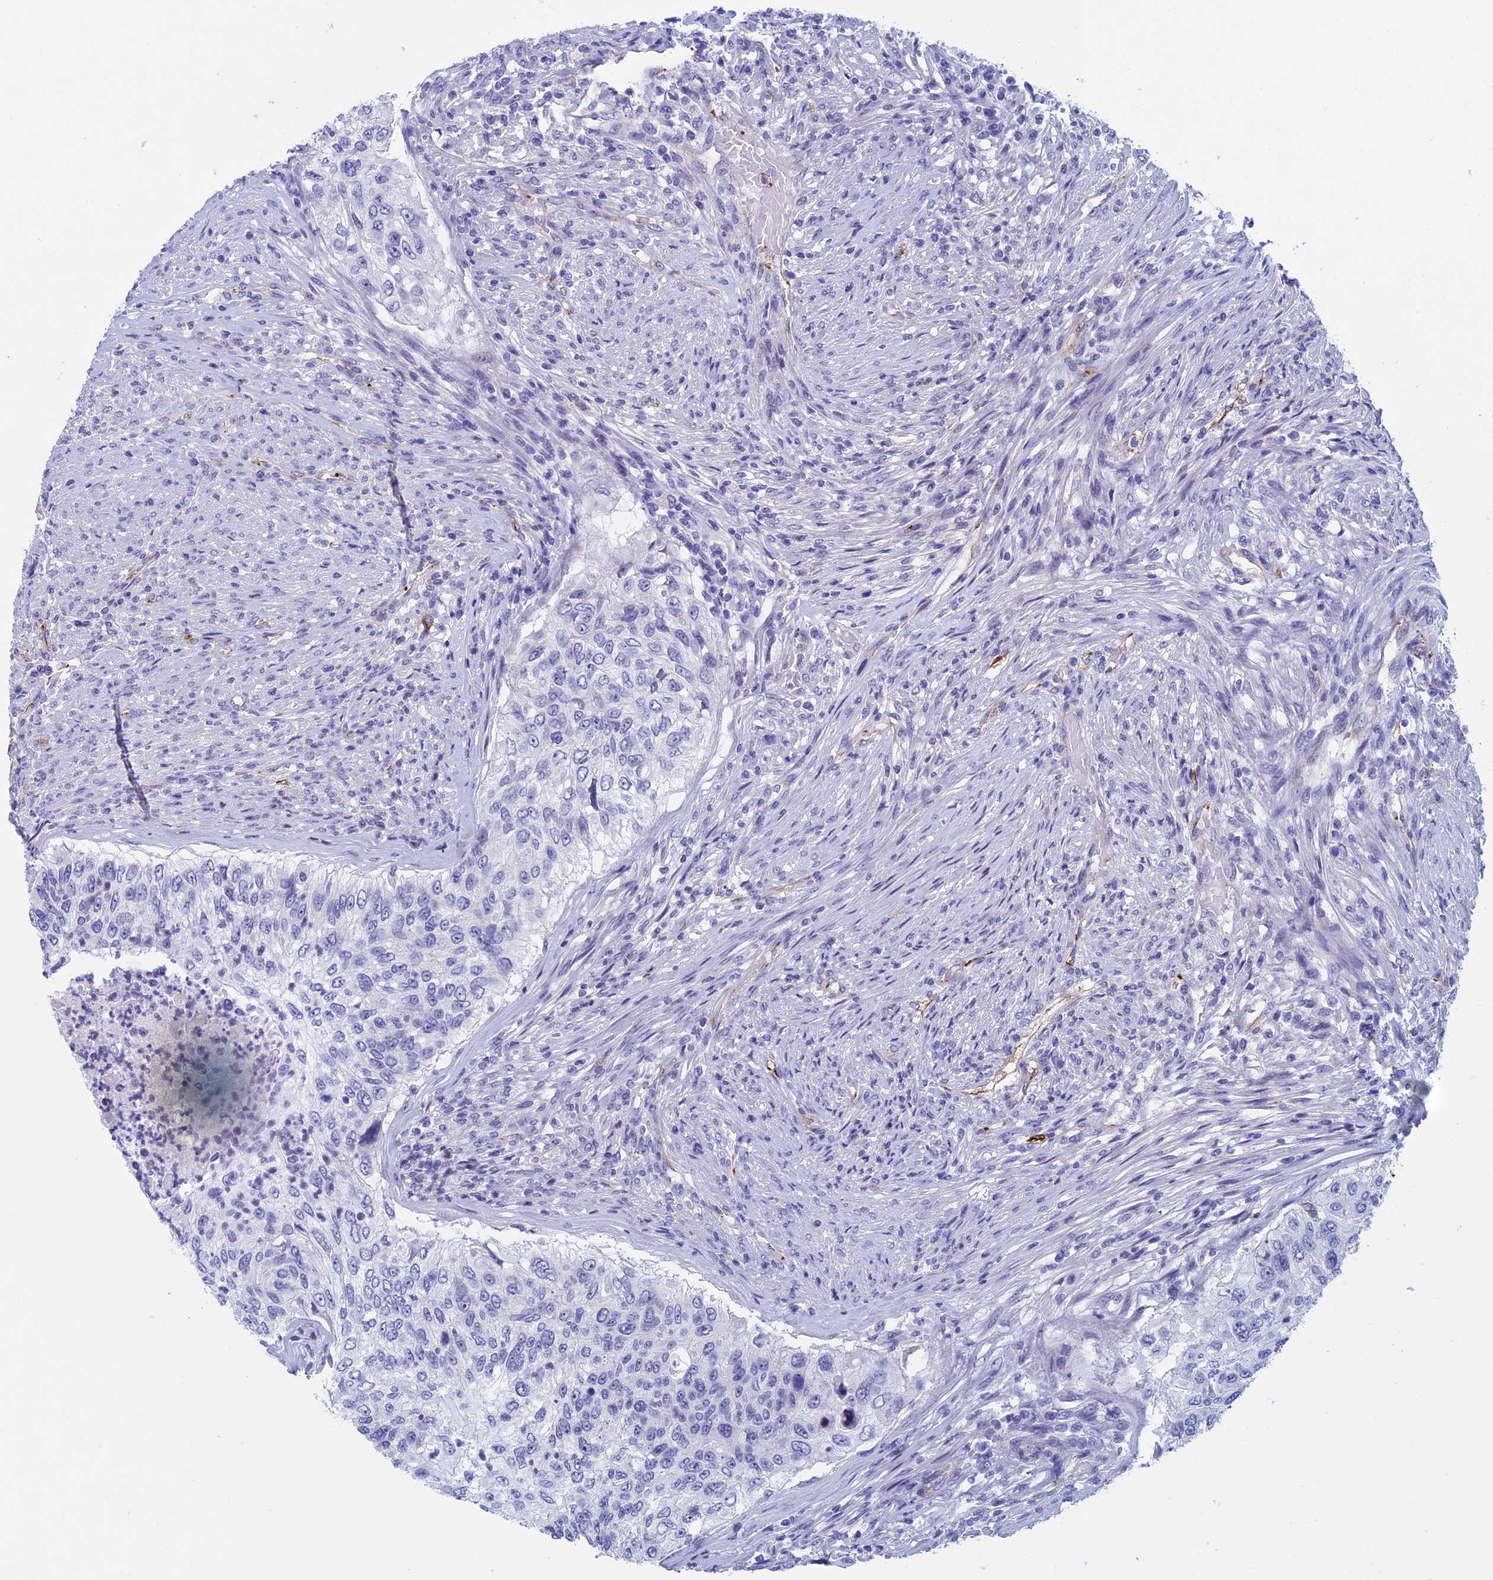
{"staining": {"intensity": "negative", "quantity": "none", "location": "none"}, "tissue": "urothelial cancer", "cell_type": "Tumor cells", "image_type": "cancer", "snomed": [{"axis": "morphology", "description": "Urothelial carcinoma, High grade"}, {"axis": "topography", "description": "Urinary bladder"}], "caption": "An image of human urothelial cancer is negative for staining in tumor cells. Nuclei are stained in blue.", "gene": "INSYN1", "patient": {"sex": "female", "age": 60}}